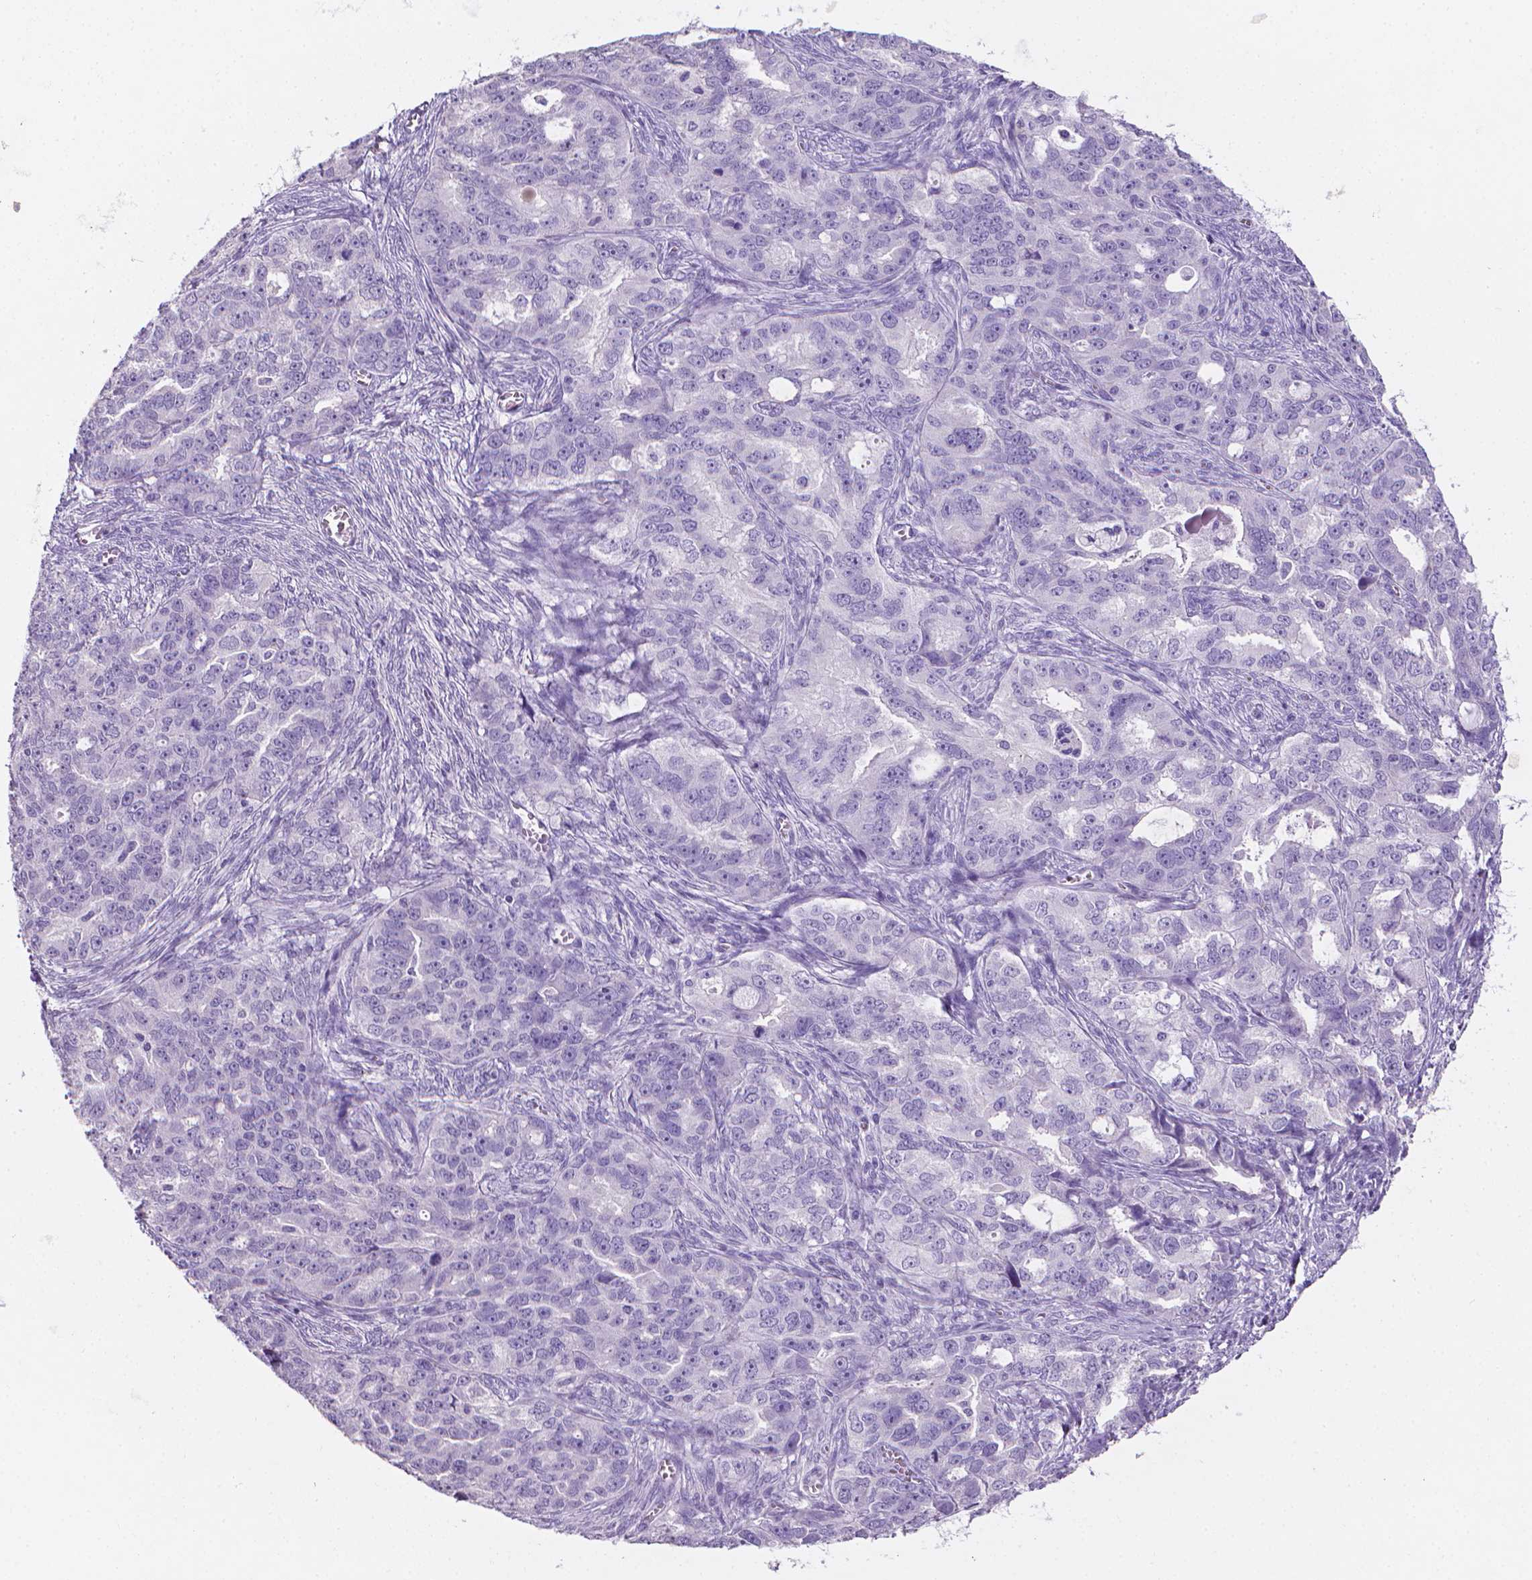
{"staining": {"intensity": "negative", "quantity": "none", "location": "none"}, "tissue": "ovarian cancer", "cell_type": "Tumor cells", "image_type": "cancer", "snomed": [{"axis": "morphology", "description": "Cystadenocarcinoma, serous, NOS"}, {"axis": "topography", "description": "Ovary"}], "caption": "This is an IHC image of serous cystadenocarcinoma (ovarian). There is no positivity in tumor cells.", "gene": "XPNPEP2", "patient": {"sex": "female", "age": 51}}